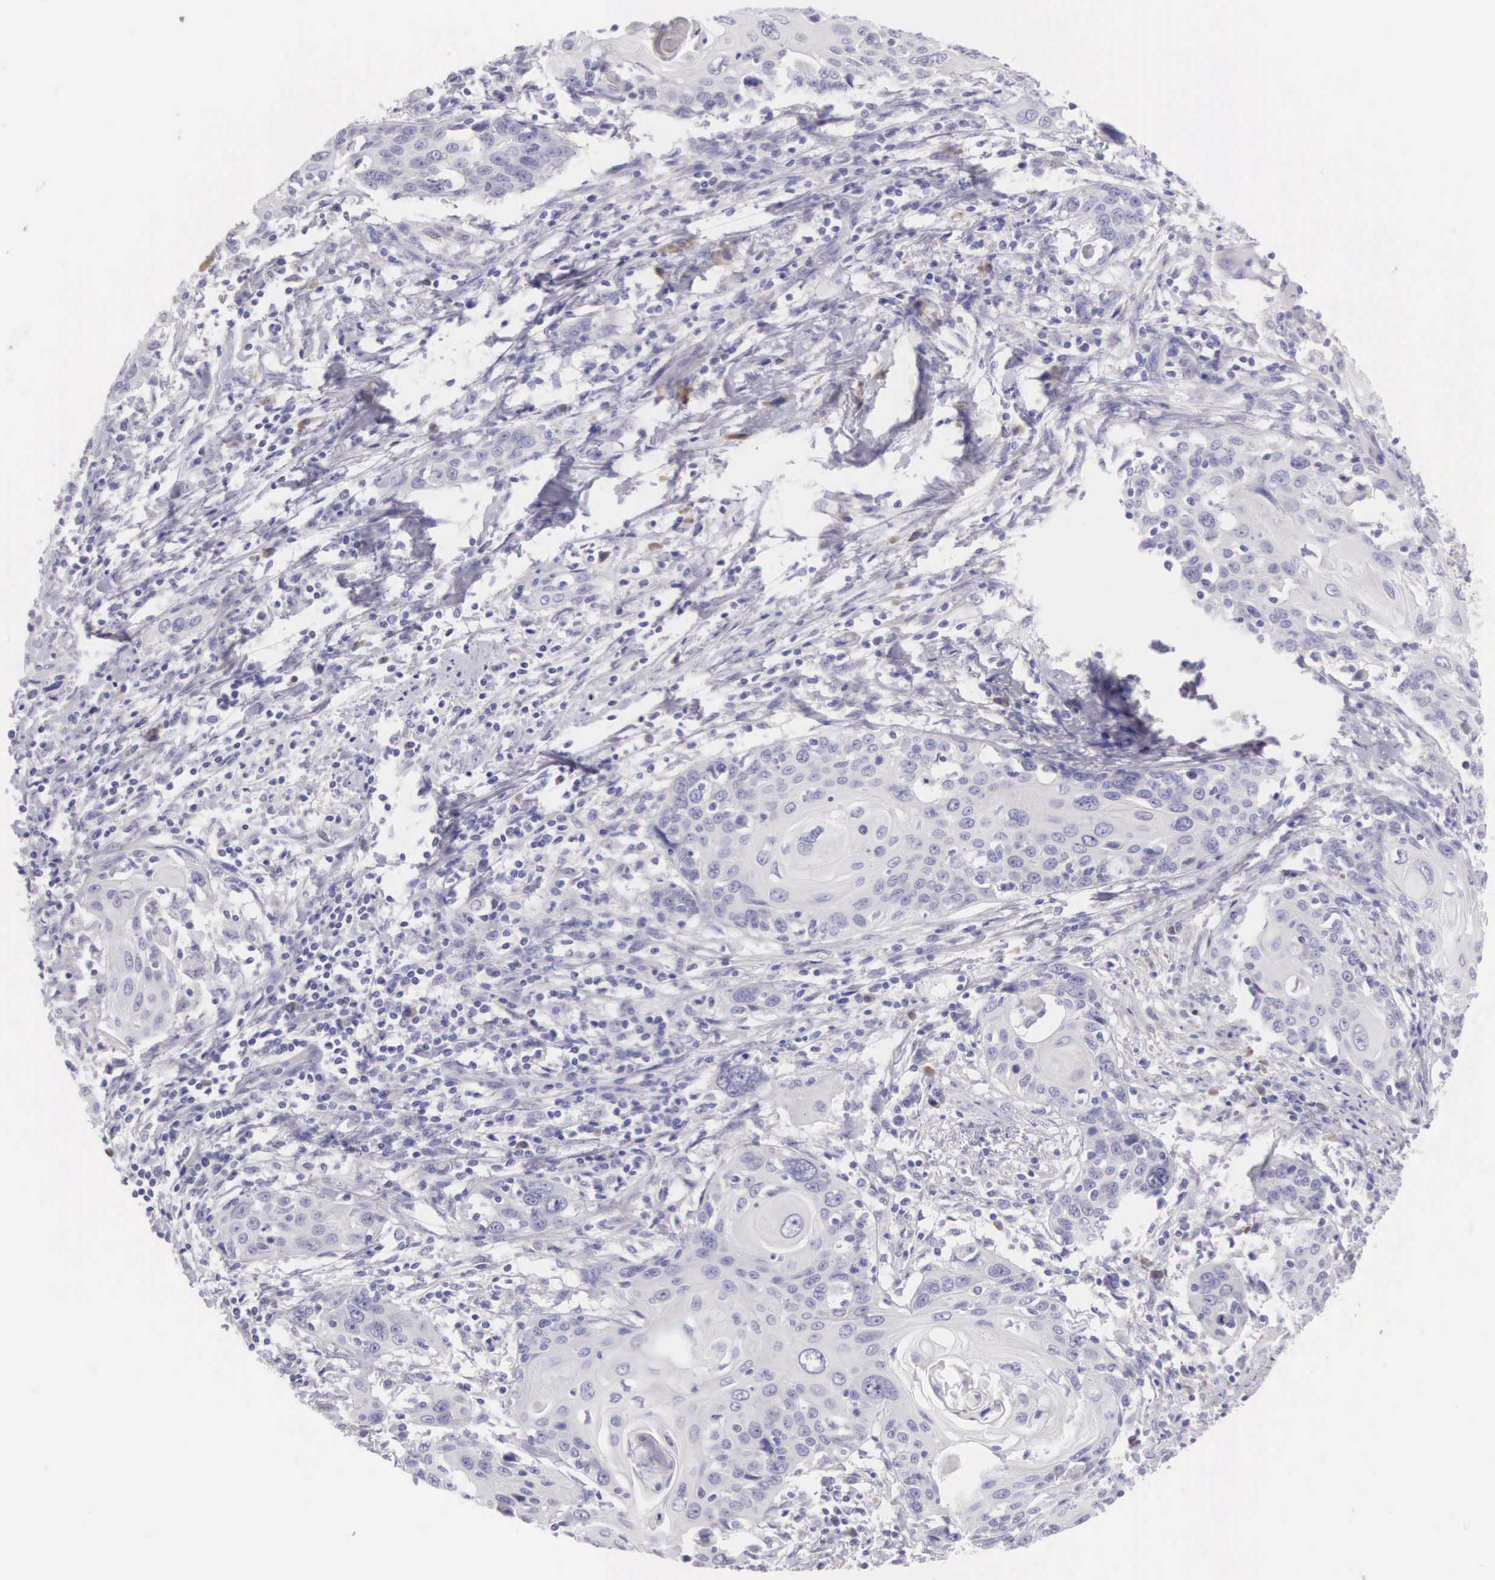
{"staining": {"intensity": "negative", "quantity": "none", "location": "none"}, "tissue": "cervical cancer", "cell_type": "Tumor cells", "image_type": "cancer", "snomed": [{"axis": "morphology", "description": "Squamous cell carcinoma, NOS"}, {"axis": "topography", "description": "Cervix"}], "caption": "Immunohistochemistry (IHC) of human squamous cell carcinoma (cervical) reveals no staining in tumor cells.", "gene": "ARFGAP3", "patient": {"sex": "female", "age": 54}}